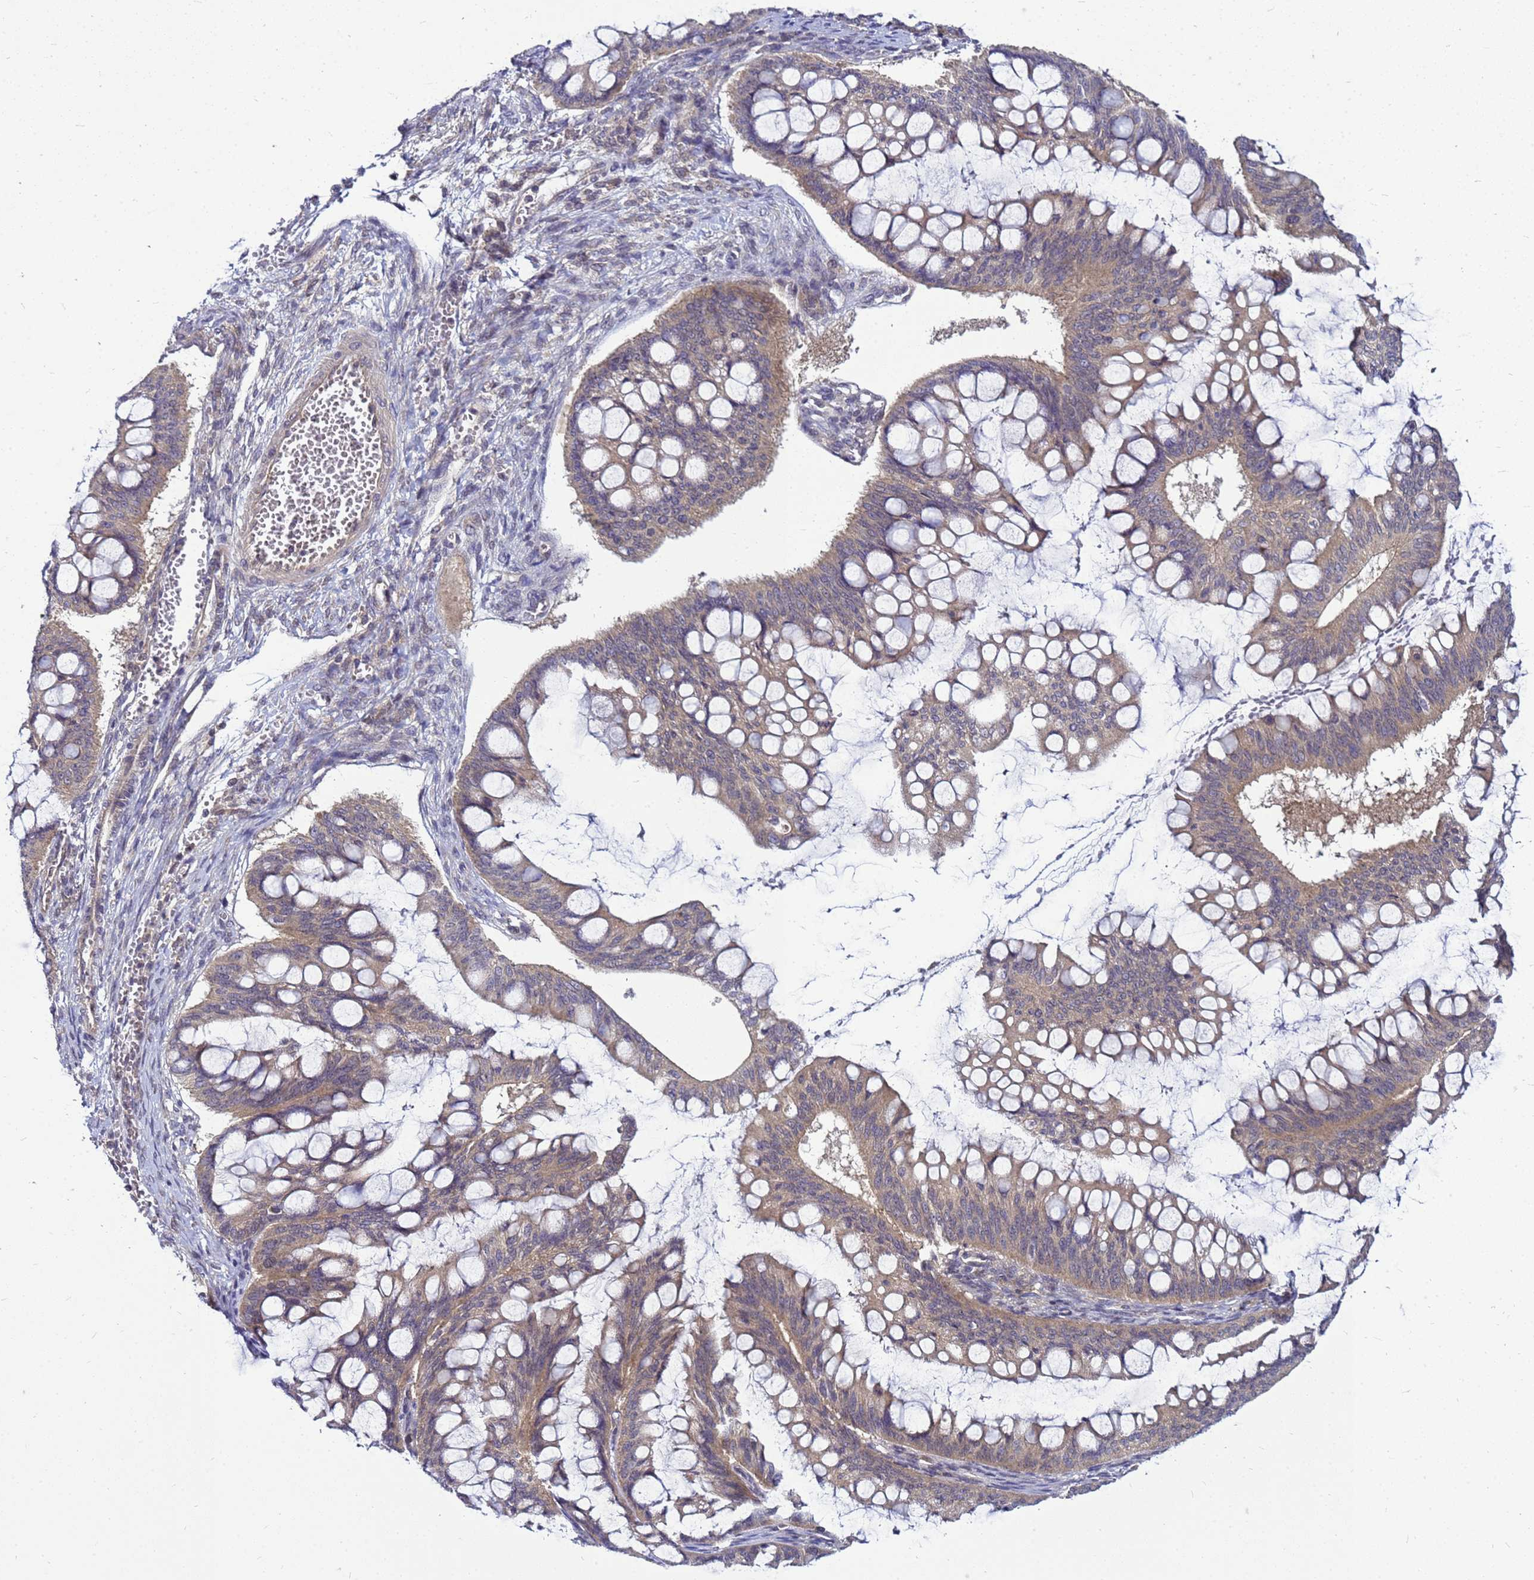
{"staining": {"intensity": "weak", "quantity": ">75%", "location": "cytoplasmic/membranous"}, "tissue": "ovarian cancer", "cell_type": "Tumor cells", "image_type": "cancer", "snomed": [{"axis": "morphology", "description": "Cystadenocarcinoma, mucinous, NOS"}, {"axis": "topography", "description": "Ovary"}], "caption": "High-power microscopy captured an immunohistochemistry (IHC) micrograph of ovarian mucinous cystadenocarcinoma, revealing weak cytoplasmic/membranous expression in about >75% of tumor cells.", "gene": "SAT1", "patient": {"sex": "female", "age": 73}}